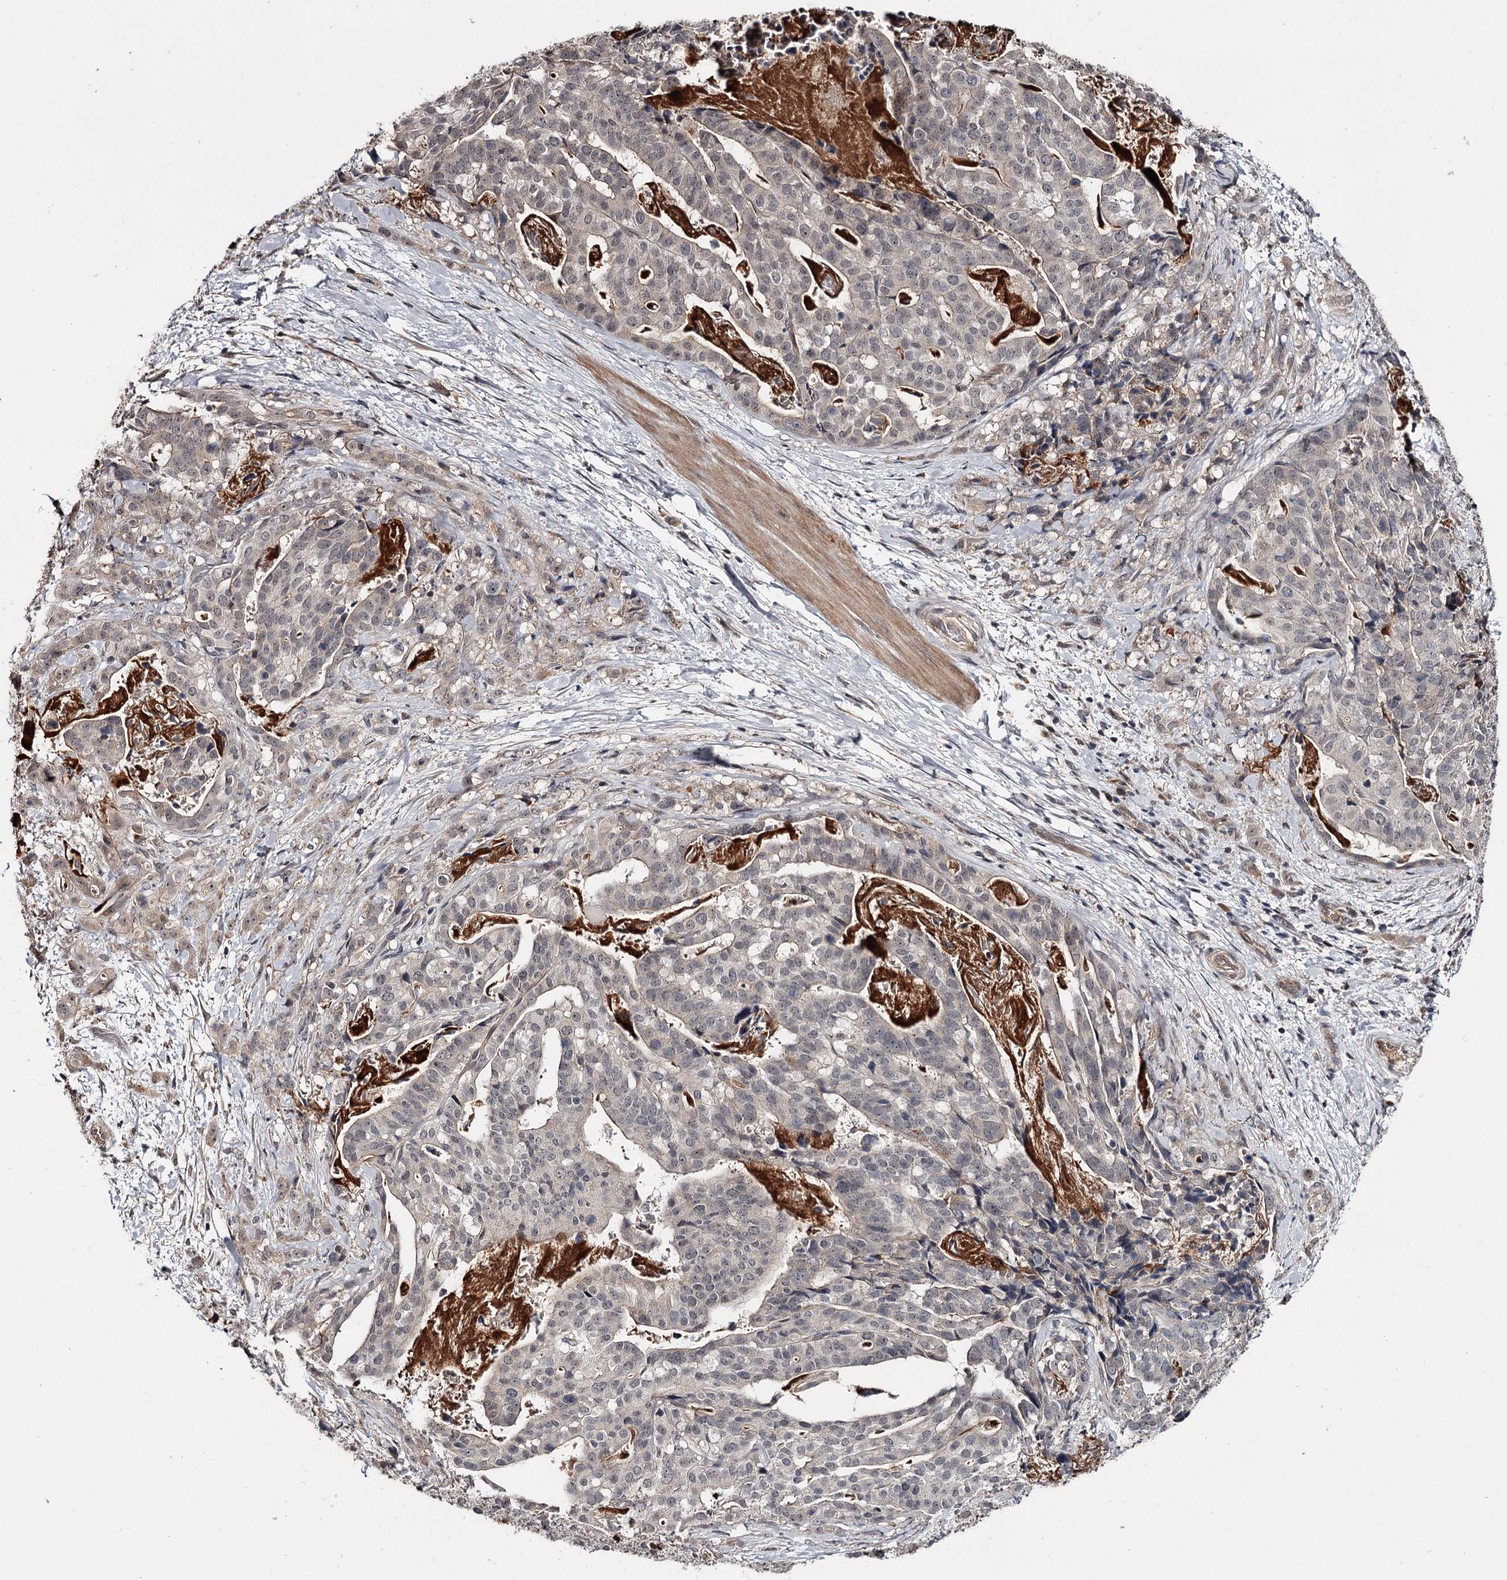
{"staining": {"intensity": "moderate", "quantity": "<25%", "location": "cytoplasmic/membranous"}, "tissue": "stomach cancer", "cell_type": "Tumor cells", "image_type": "cancer", "snomed": [{"axis": "morphology", "description": "Adenocarcinoma, NOS"}, {"axis": "topography", "description": "Stomach"}], "caption": "IHC photomicrograph of human adenocarcinoma (stomach) stained for a protein (brown), which reveals low levels of moderate cytoplasmic/membranous positivity in about <25% of tumor cells.", "gene": "CWF19L2", "patient": {"sex": "male", "age": 48}}